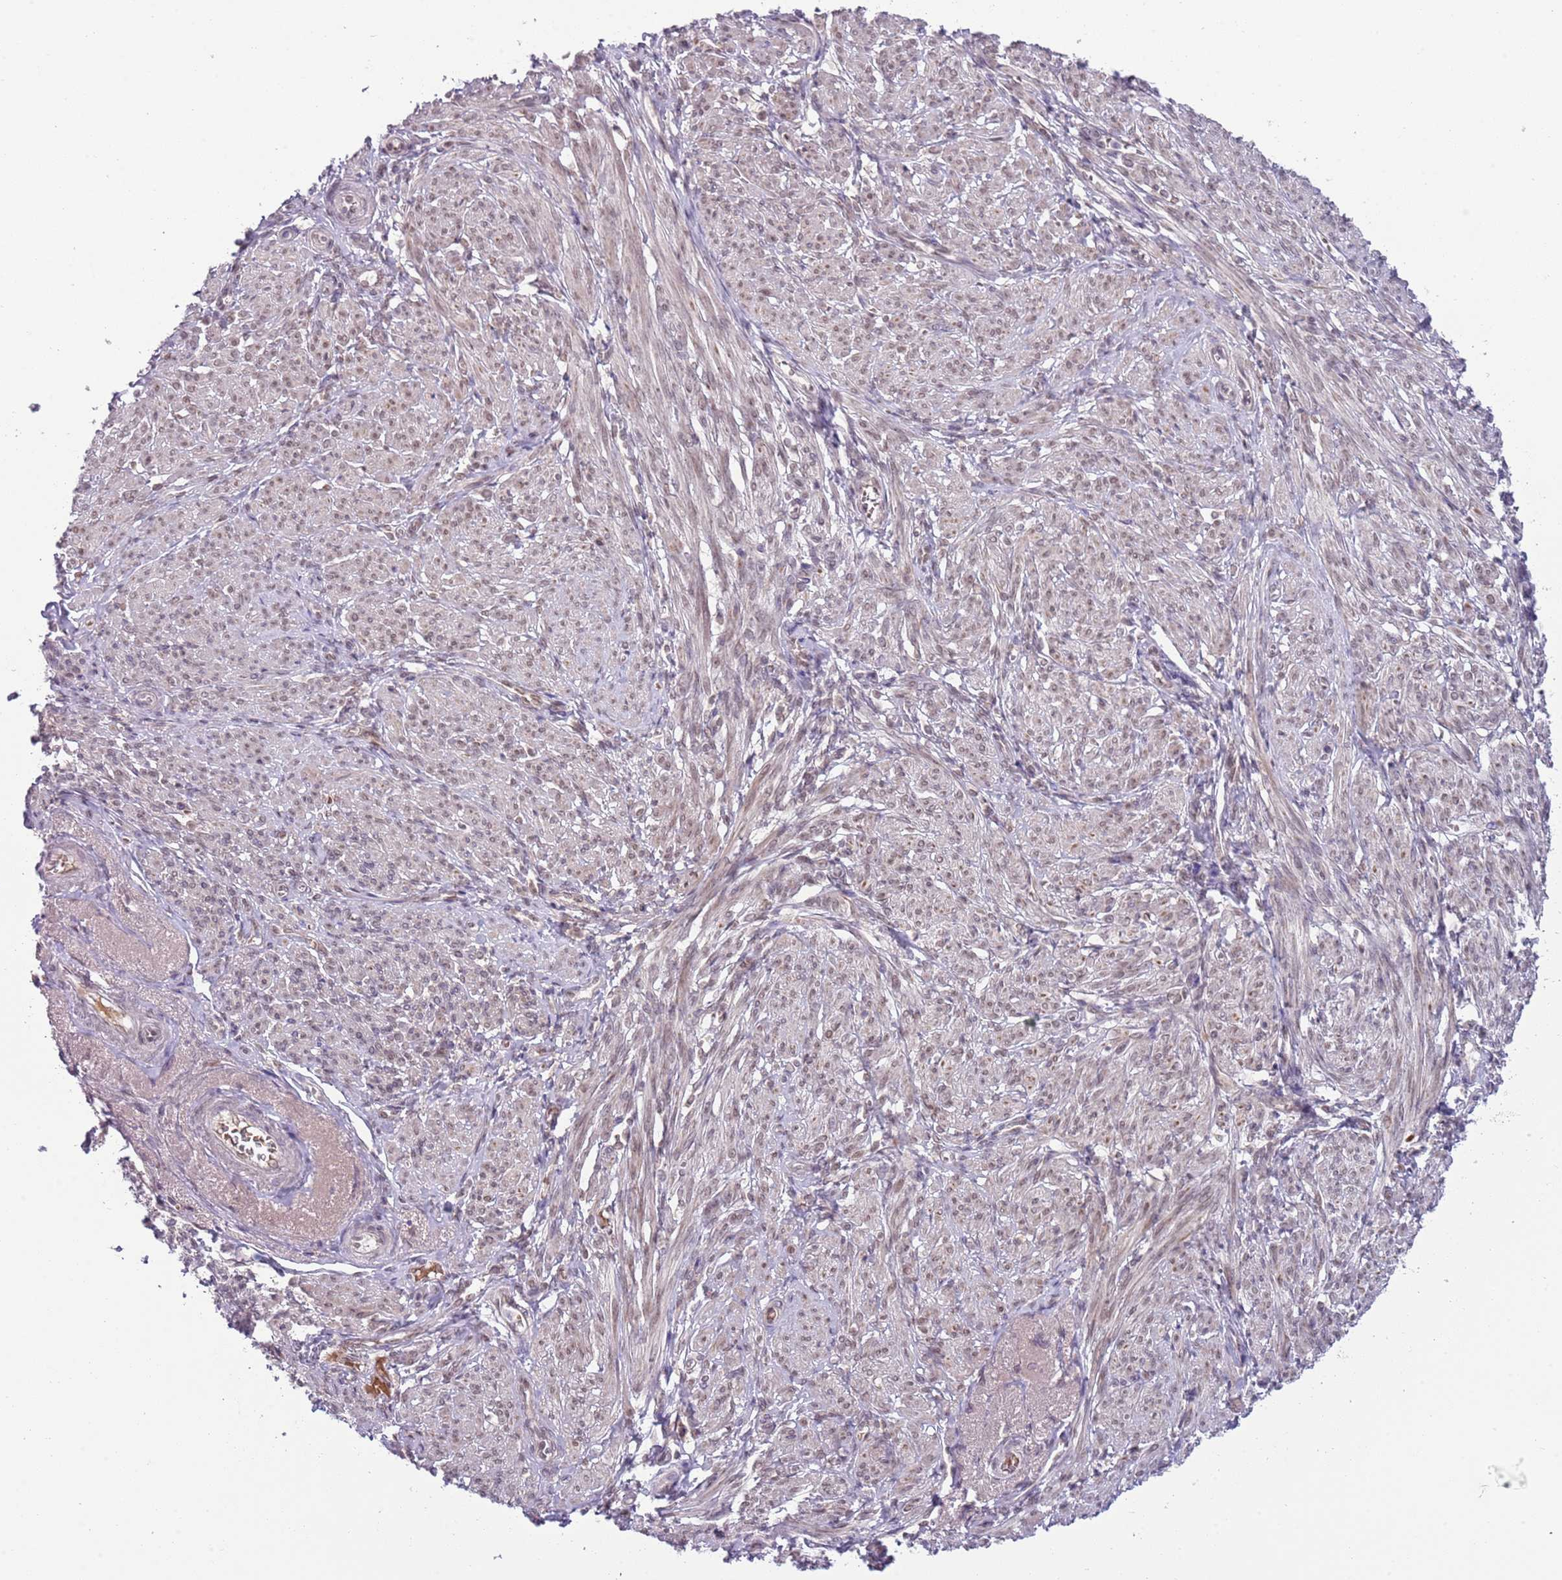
{"staining": {"intensity": "weak", "quantity": "<25%", "location": "nuclear"}, "tissue": "smooth muscle", "cell_type": "Smooth muscle cells", "image_type": "normal", "snomed": [{"axis": "morphology", "description": "Normal tissue, NOS"}, {"axis": "topography", "description": "Smooth muscle"}], "caption": "Smooth muscle cells show no significant positivity in unremarkable smooth muscle. (DAB immunohistochemistry visualized using brightfield microscopy, high magnification).", "gene": "TM2D1", "patient": {"sex": "female", "age": 39}}